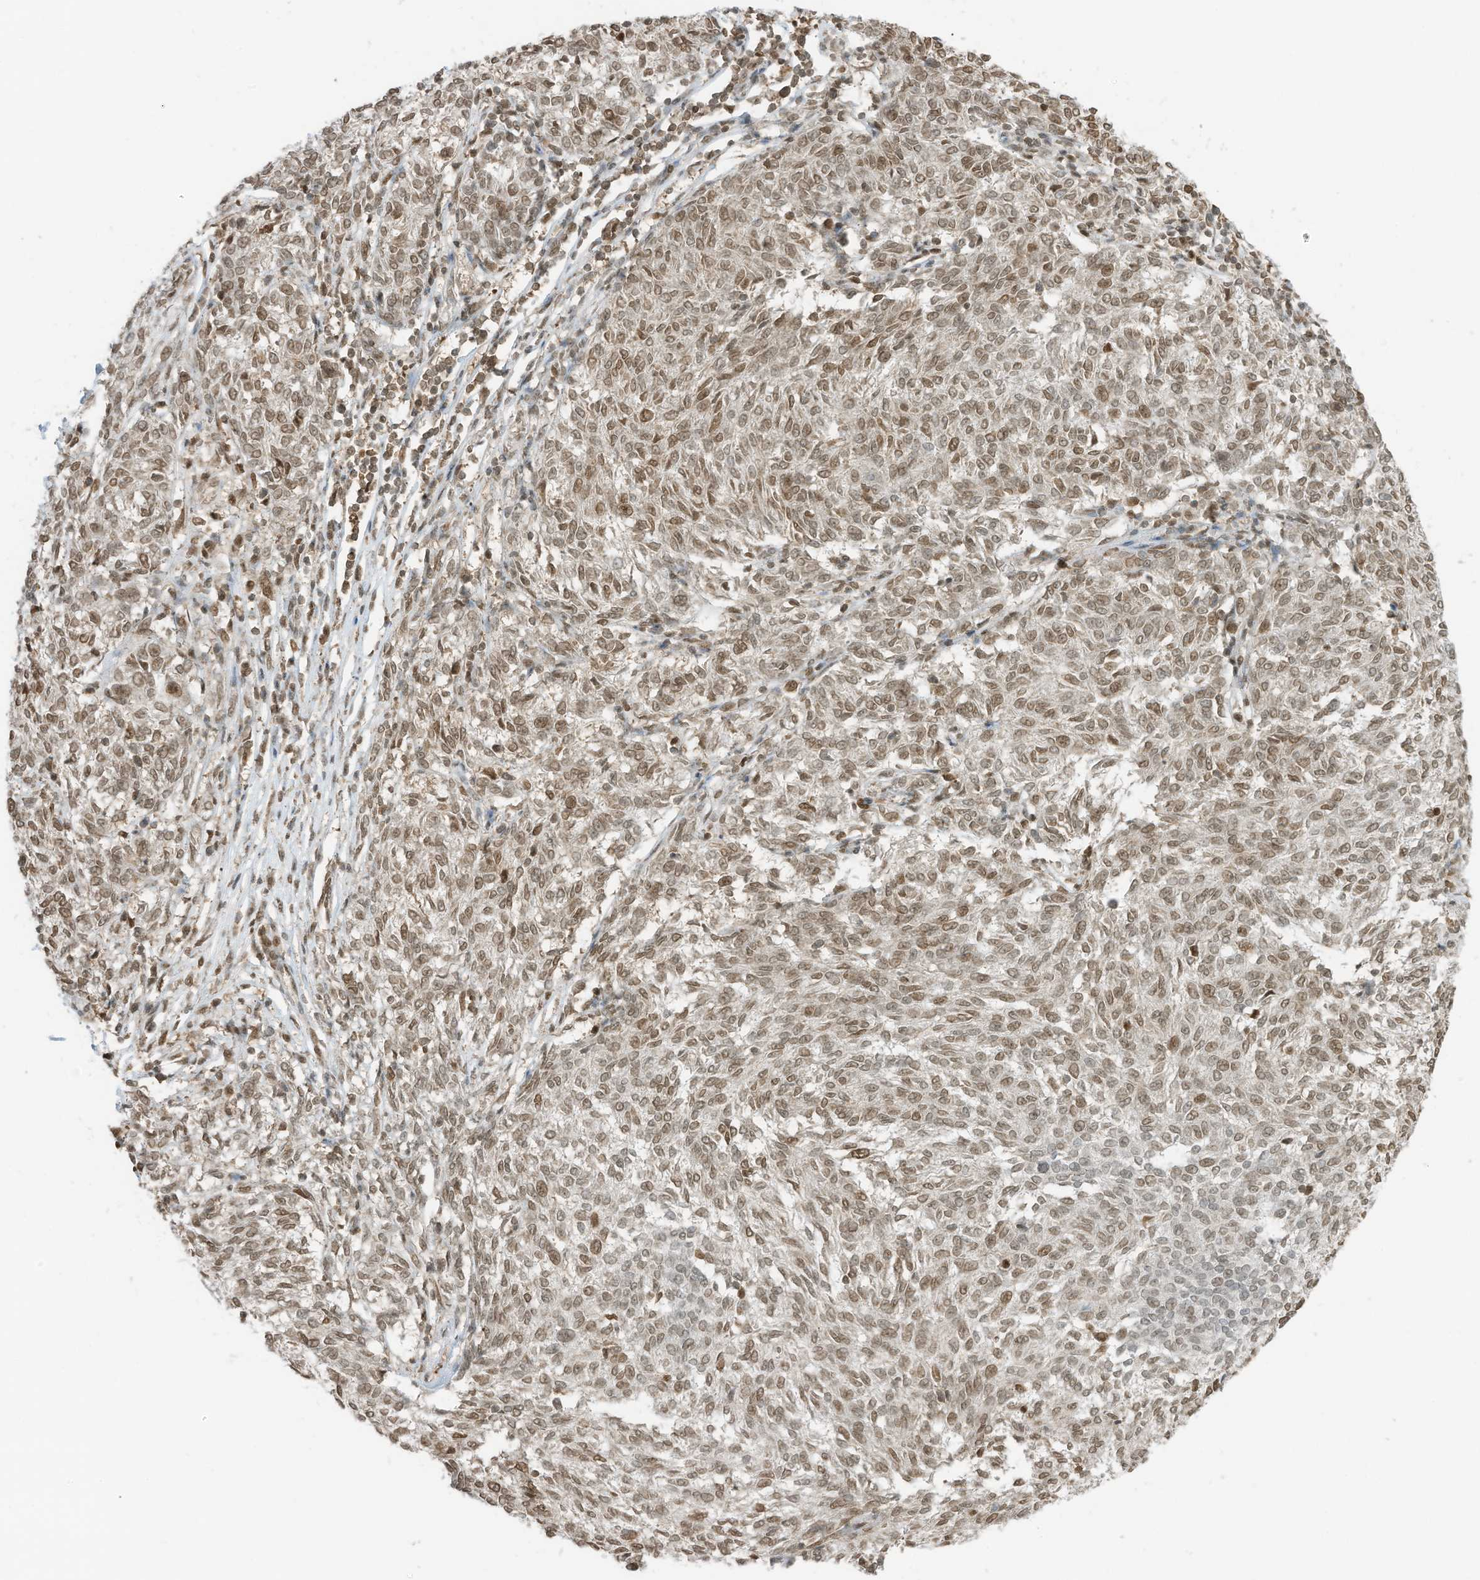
{"staining": {"intensity": "weak", "quantity": ">75%", "location": "nuclear"}, "tissue": "melanoma", "cell_type": "Tumor cells", "image_type": "cancer", "snomed": [{"axis": "morphology", "description": "Malignant melanoma, NOS"}, {"axis": "topography", "description": "Skin"}], "caption": "A brown stain highlights weak nuclear positivity of a protein in malignant melanoma tumor cells. Nuclei are stained in blue.", "gene": "KPNB1", "patient": {"sex": "female", "age": 72}}